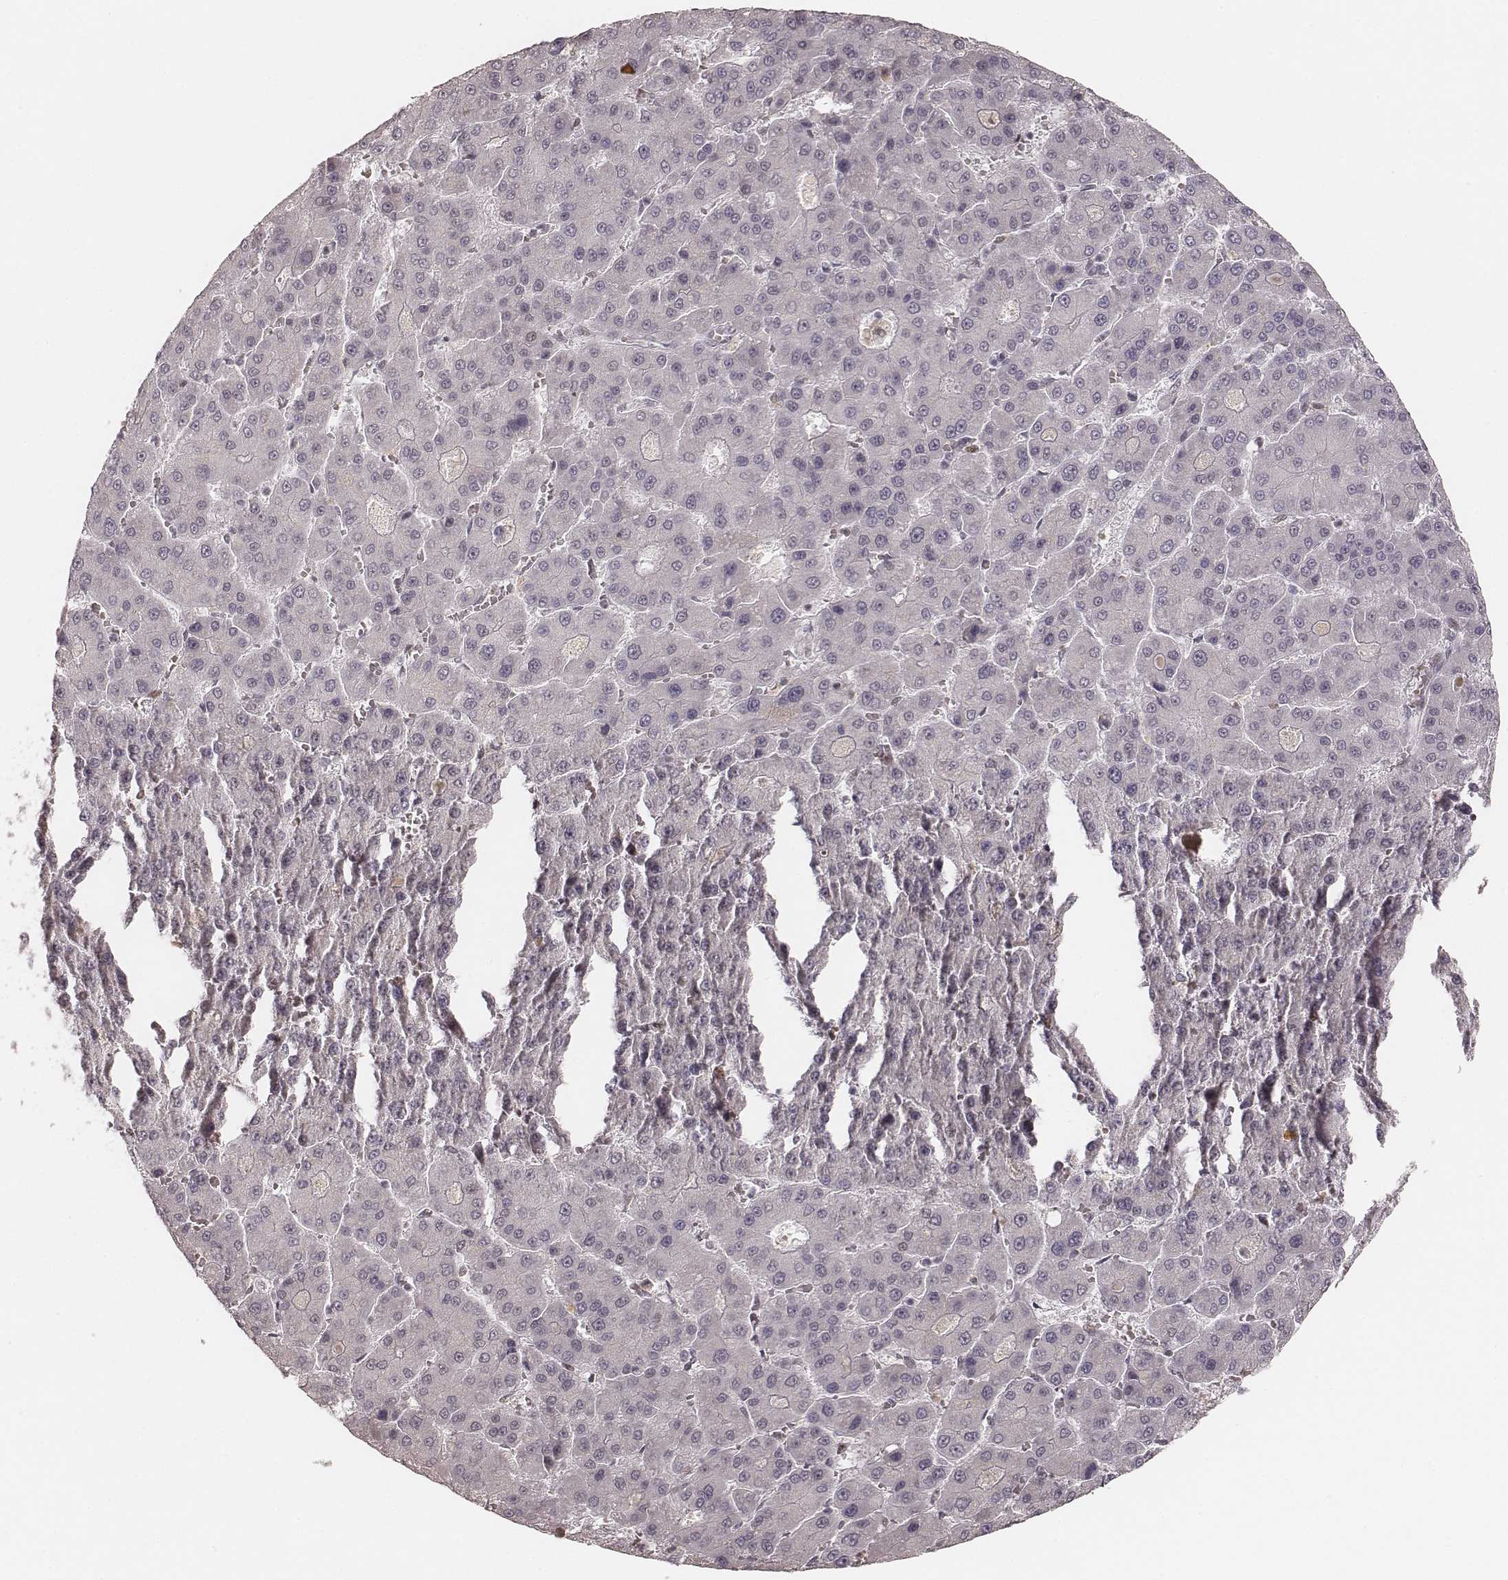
{"staining": {"intensity": "negative", "quantity": "none", "location": "none"}, "tissue": "liver cancer", "cell_type": "Tumor cells", "image_type": "cancer", "snomed": [{"axis": "morphology", "description": "Carcinoma, Hepatocellular, NOS"}, {"axis": "topography", "description": "Liver"}], "caption": "DAB immunohistochemical staining of human liver cancer demonstrates no significant staining in tumor cells. (DAB (3,3'-diaminobenzidine) IHC, high magnification).", "gene": "HNRNPC", "patient": {"sex": "male", "age": 70}}